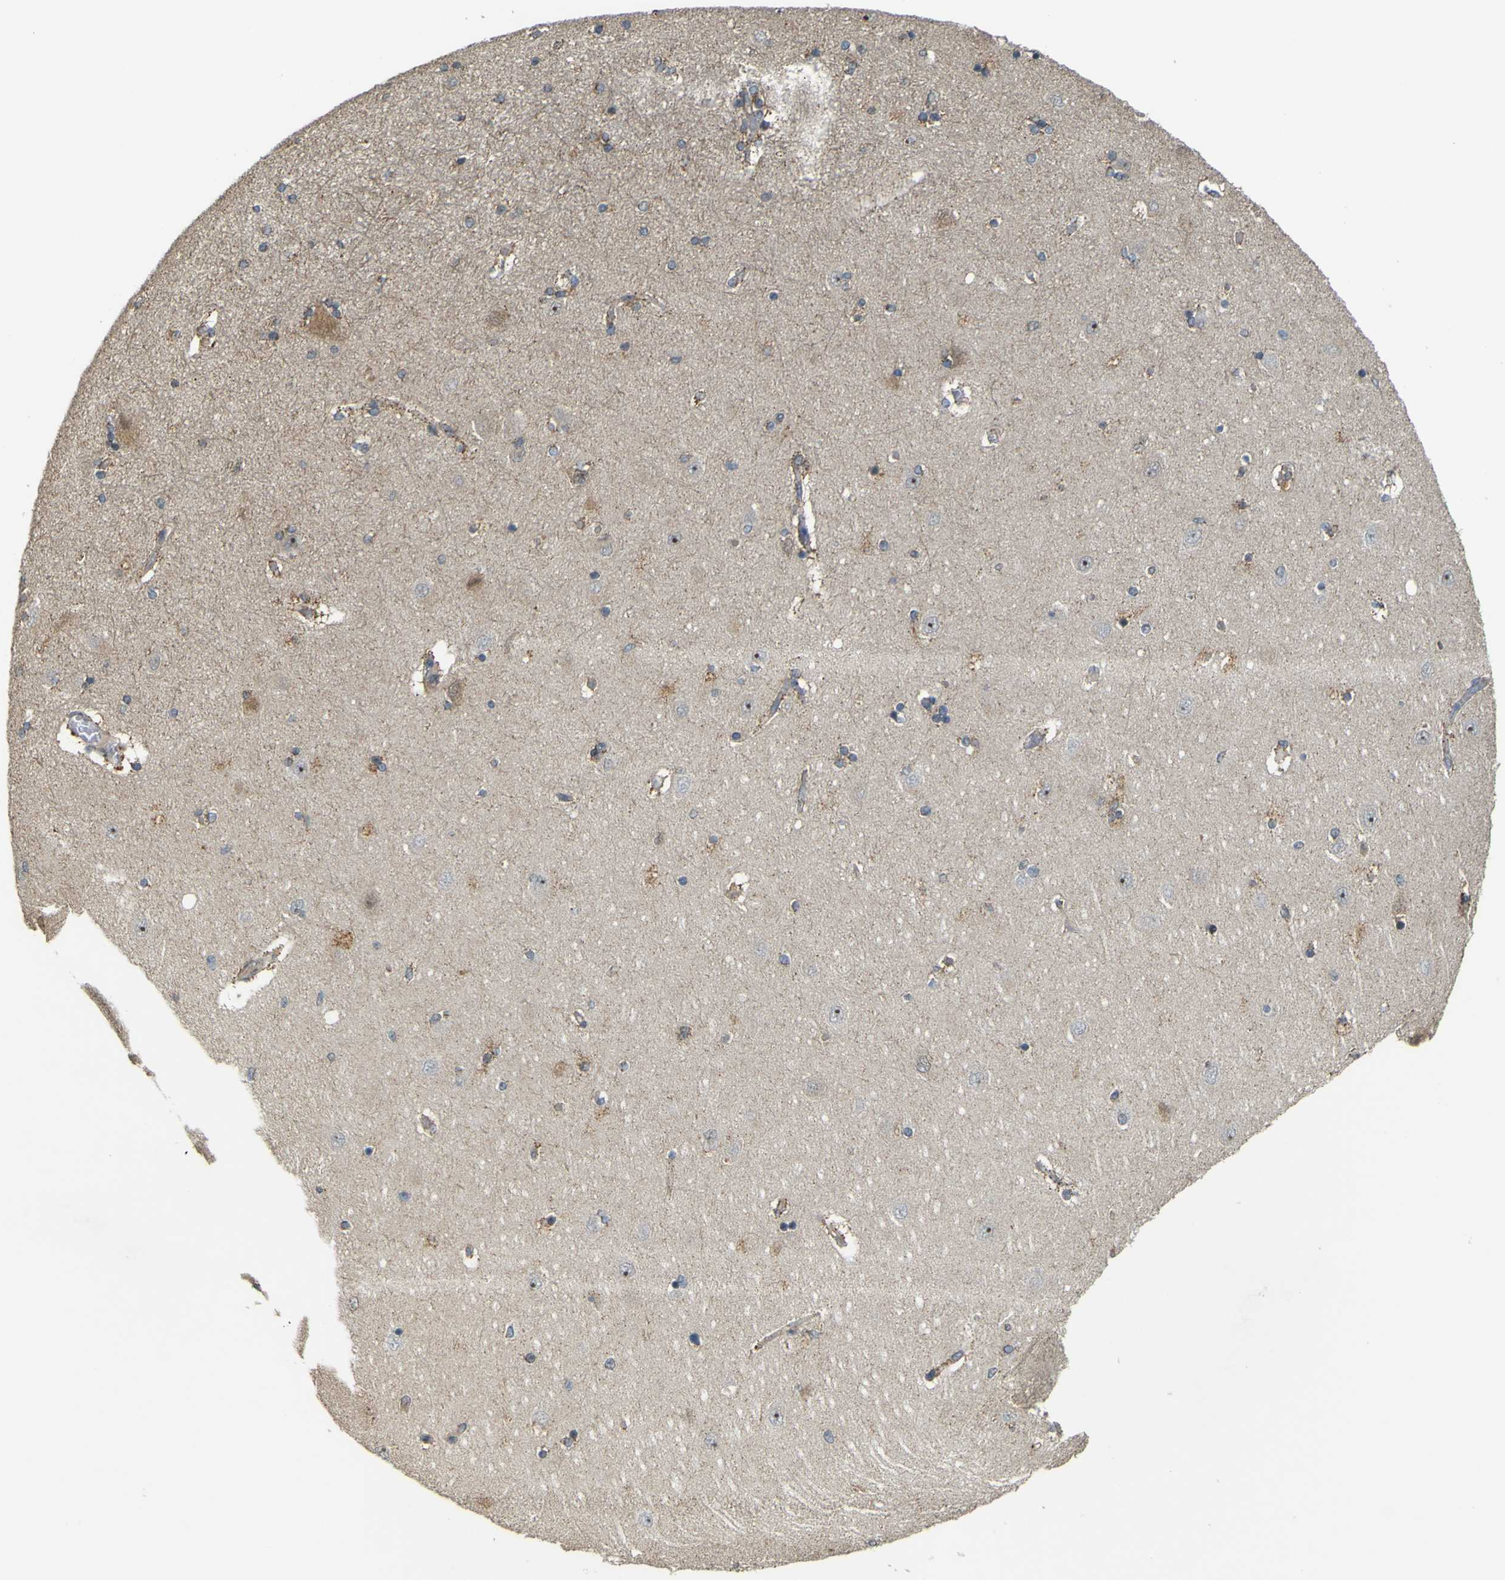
{"staining": {"intensity": "moderate", "quantity": ">75%", "location": "cytoplasmic/membranous"}, "tissue": "hippocampus", "cell_type": "Glial cells", "image_type": "normal", "snomed": [{"axis": "morphology", "description": "Normal tissue, NOS"}, {"axis": "topography", "description": "Hippocampus"}], "caption": "Immunohistochemical staining of normal hippocampus shows moderate cytoplasmic/membranous protein positivity in about >75% of glial cells.", "gene": "ACBD5", "patient": {"sex": "female", "age": 54}}